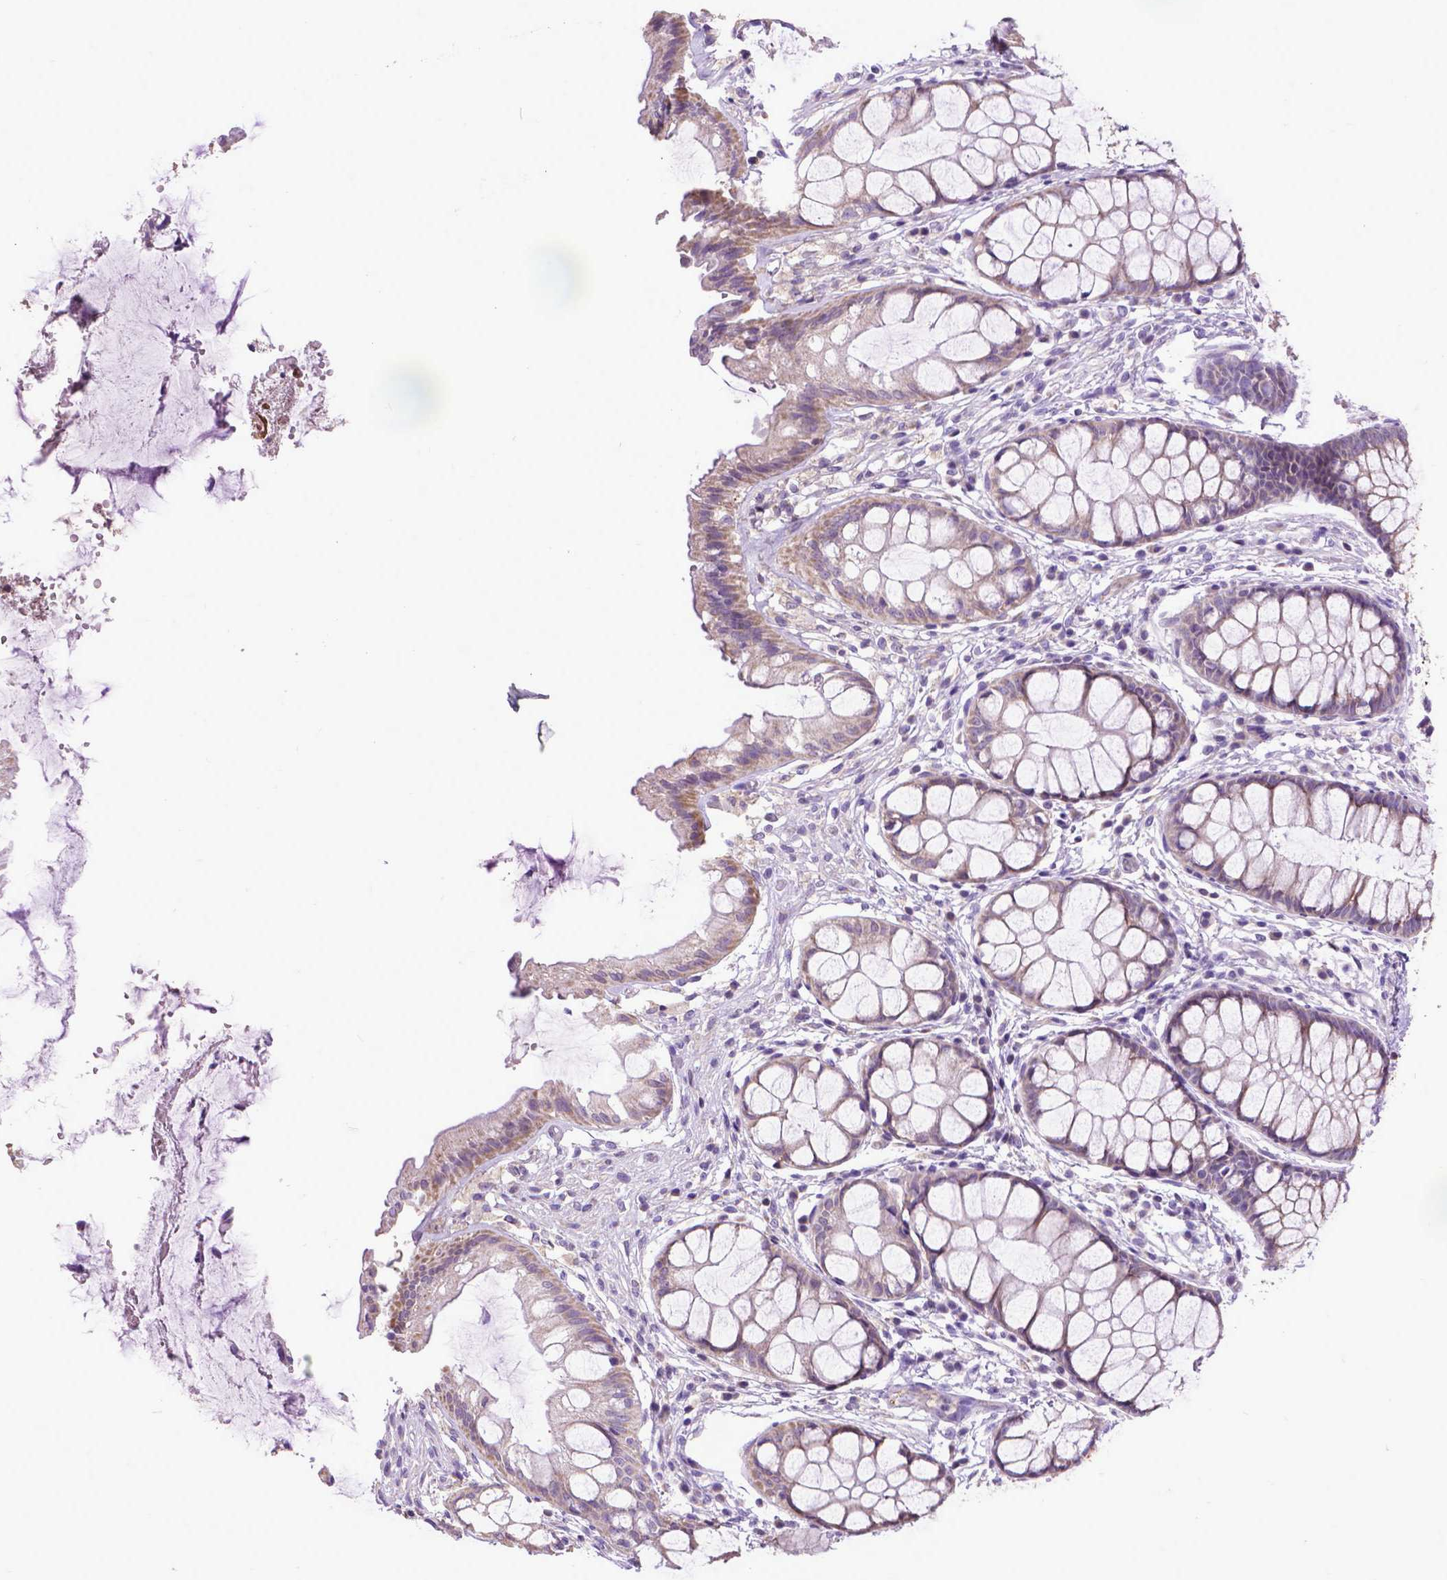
{"staining": {"intensity": "weak", "quantity": "25%-75%", "location": "cytoplasmic/membranous"}, "tissue": "rectum", "cell_type": "Glandular cells", "image_type": "normal", "snomed": [{"axis": "morphology", "description": "Normal tissue, NOS"}, {"axis": "topography", "description": "Rectum"}], "caption": "This histopathology image displays unremarkable rectum stained with immunohistochemistry to label a protein in brown. The cytoplasmic/membranous of glandular cells show weak positivity for the protein. Nuclei are counter-stained blue.", "gene": "SYN1", "patient": {"sex": "female", "age": 62}}